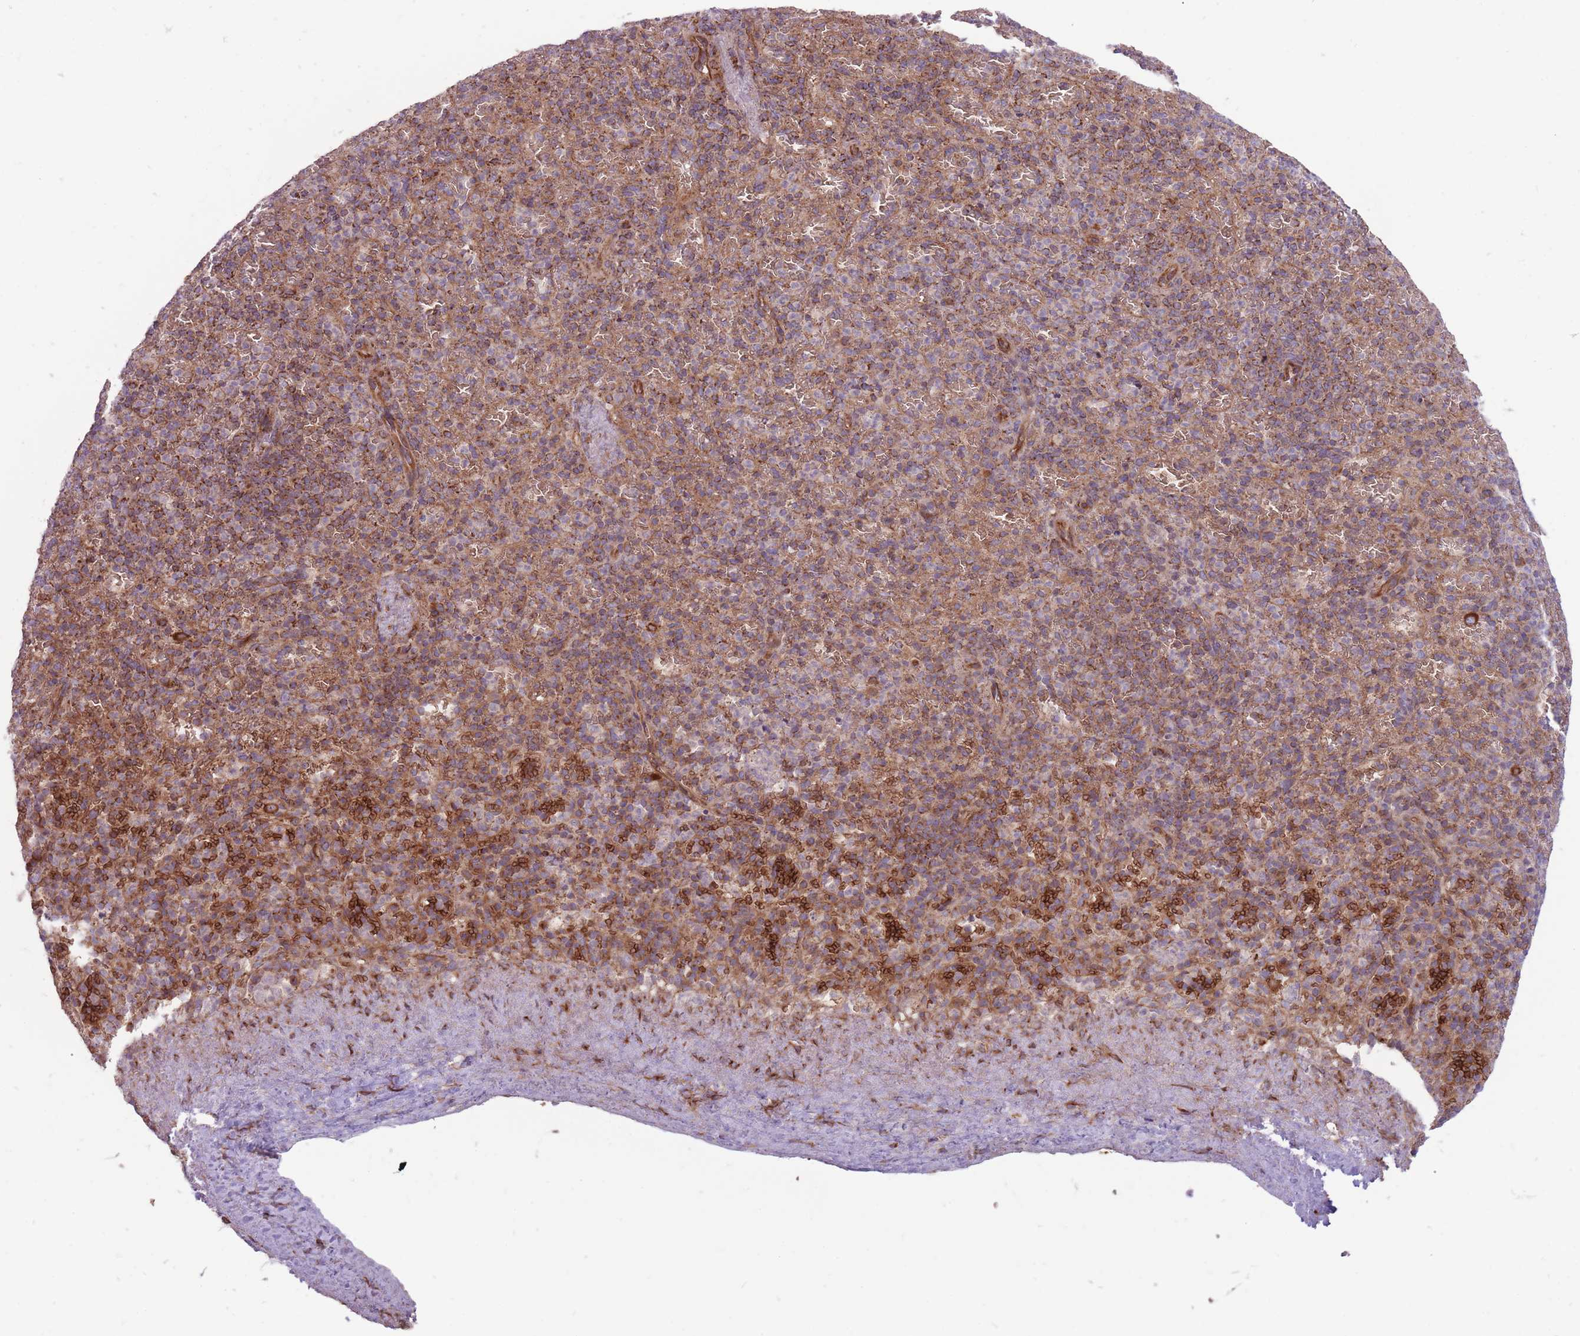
{"staining": {"intensity": "moderate", "quantity": "25%-75%", "location": "cytoplasmic/membranous"}, "tissue": "spleen", "cell_type": "Cells in red pulp", "image_type": "normal", "snomed": [{"axis": "morphology", "description": "Normal tissue, NOS"}, {"axis": "topography", "description": "Spleen"}], "caption": "A medium amount of moderate cytoplasmic/membranous staining is identified in about 25%-75% of cells in red pulp in benign spleen.", "gene": "ANKRD10", "patient": {"sex": "female", "age": 74}}